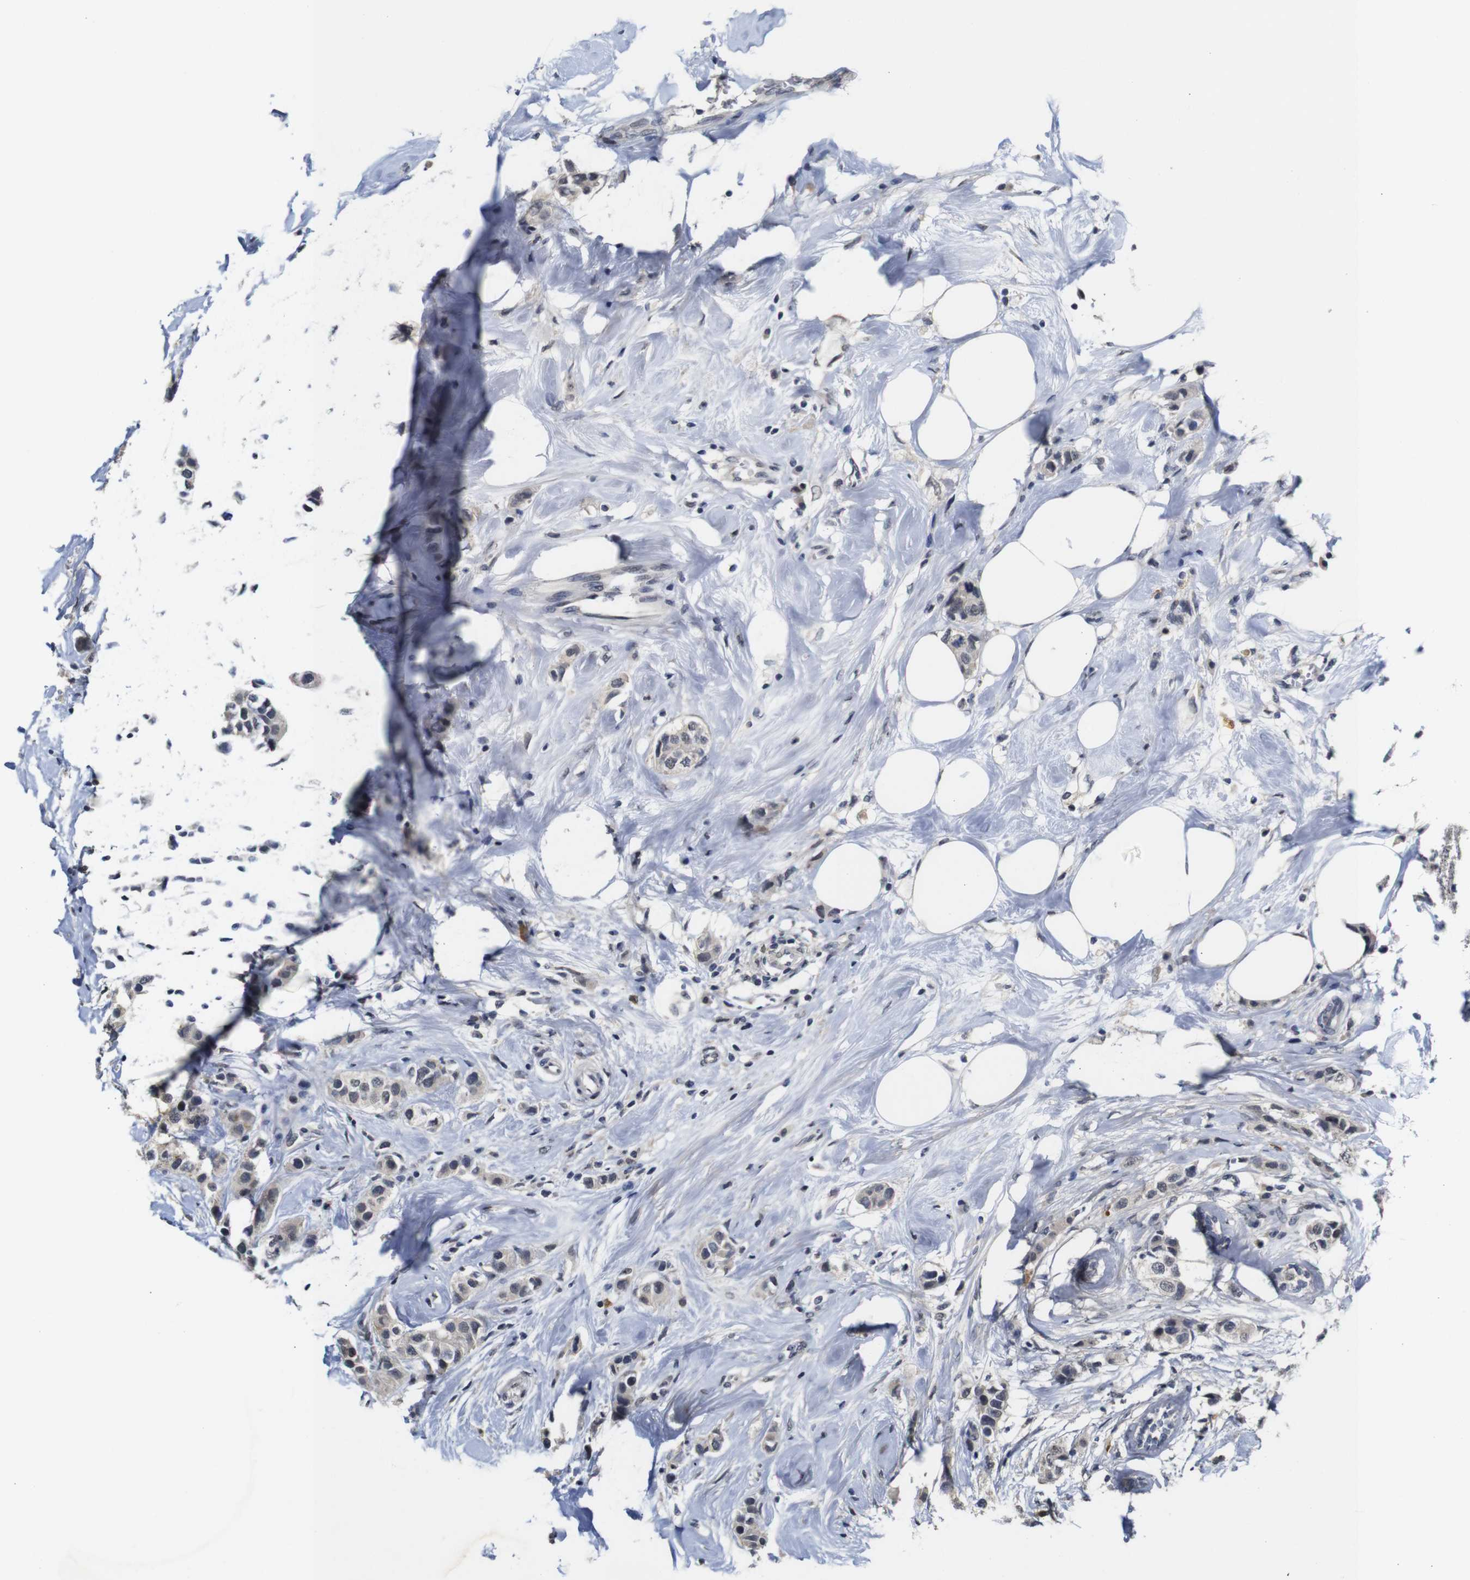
{"staining": {"intensity": "weak", "quantity": "<25%", "location": "cytoplasmic/membranous"}, "tissue": "breast cancer", "cell_type": "Tumor cells", "image_type": "cancer", "snomed": [{"axis": "morphology", "description": "Normal tissue, NOS"}, {"axis": "morphology", "description": "Duct carcinoma"}, {"axis": "topography", "description": "Breast"}], "caption": "Tumor cells are negative for brown protein staining in breast cancer (invasive ductal carcinoma).", "gene": "NTRK3", "patient": {"sex": "female", "age": 50}}